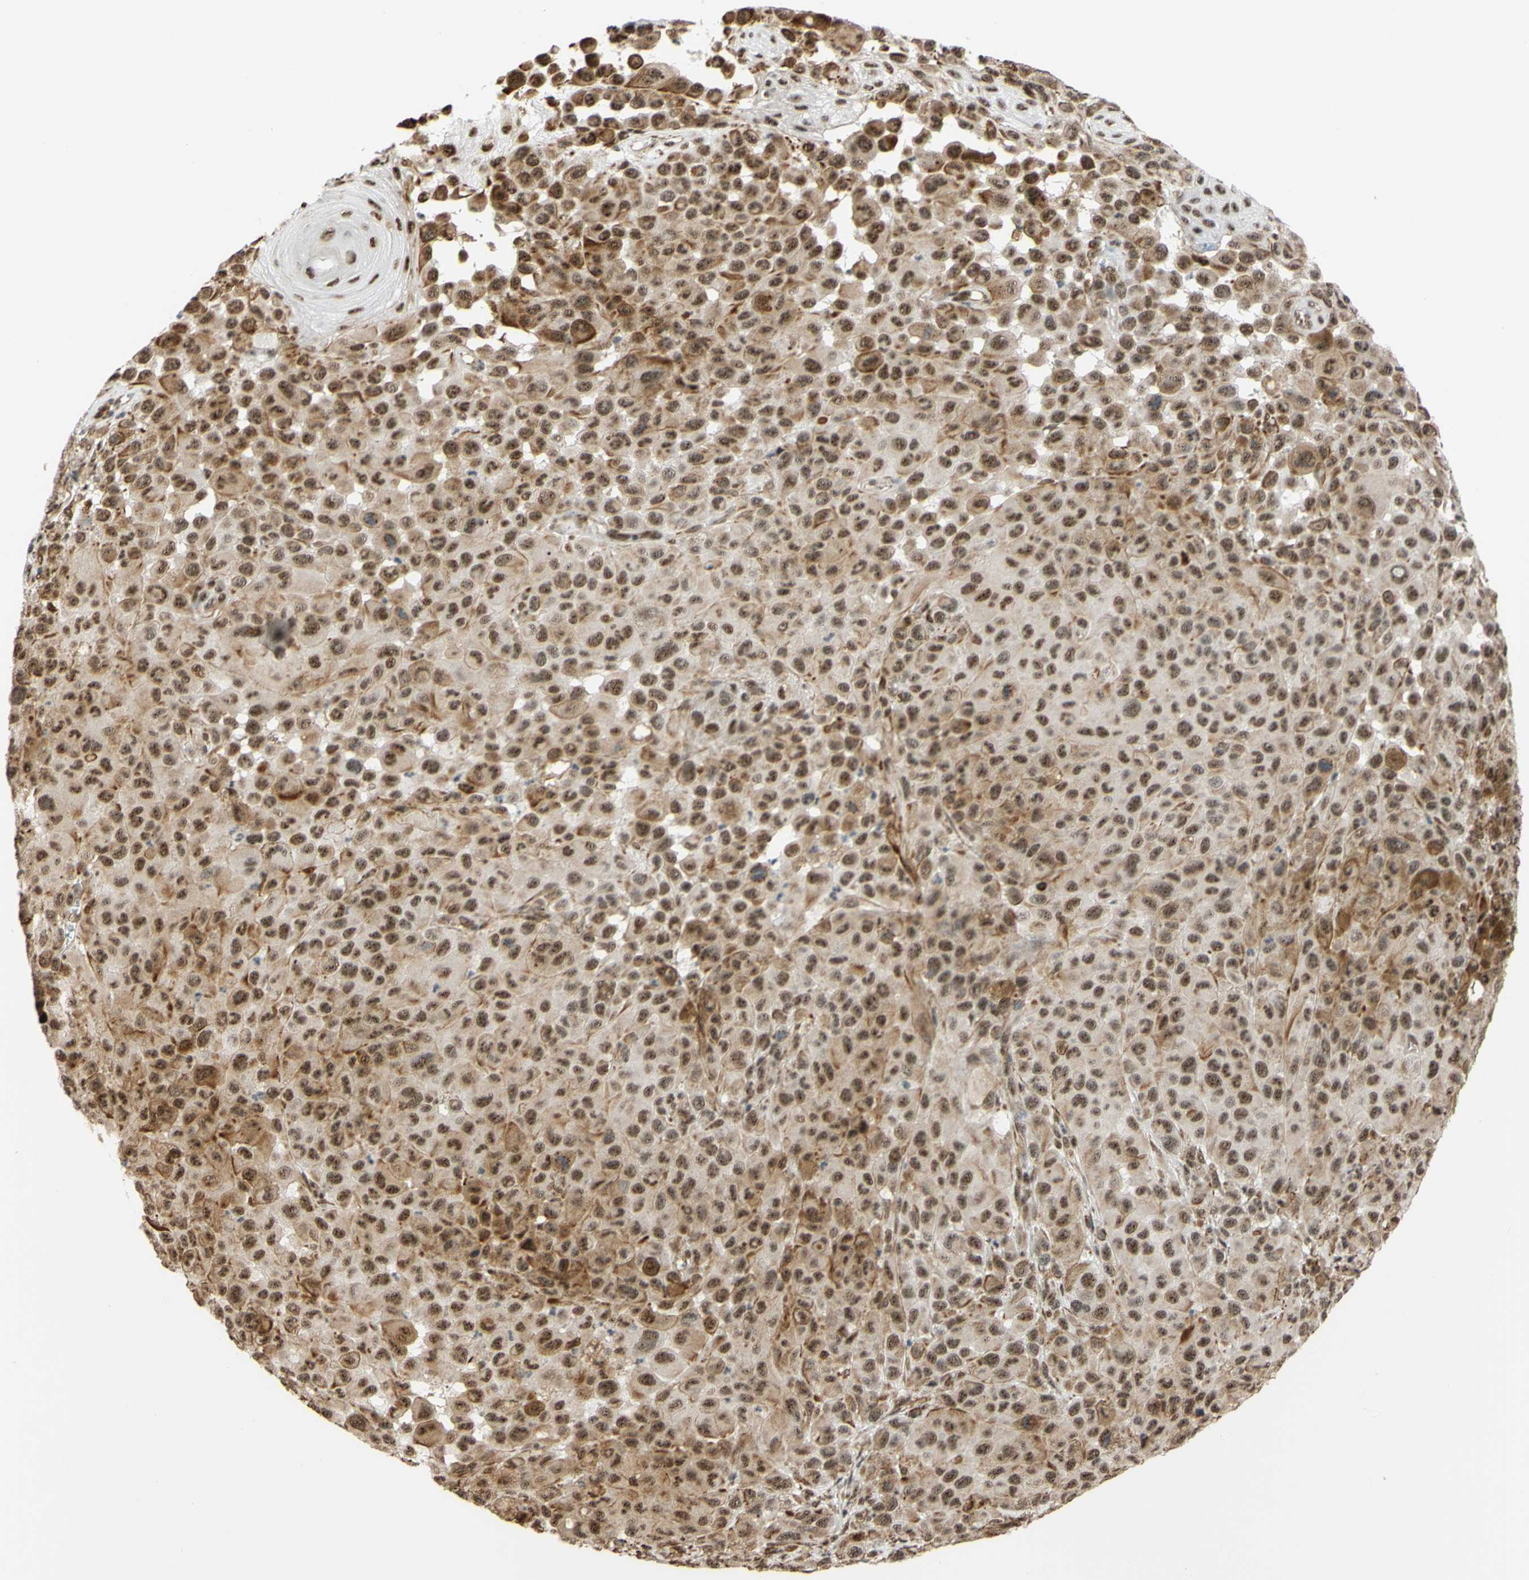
{"staining": {"intensity": "moderate", "quantity": ">75%", "location": "cytoplasmic/membranous,nuclear"}, "tissue": "melanoma", "cell_type": "Tumor cells", "image_type": "cancer", "snomed": [{"axis": "morphology", "description": "Malignant melanoma, NOS"}, {"axis": "topography", "description": "Skin"}], "caption": "Immunohistochemical staining of melanoma exhibits medium levels of moderate cytoplasmic/membranous and nuclear staining in approximately >75% of tumor cells.", "gene": "SAP18", "patient": {"sex": "male", "age": 96}}